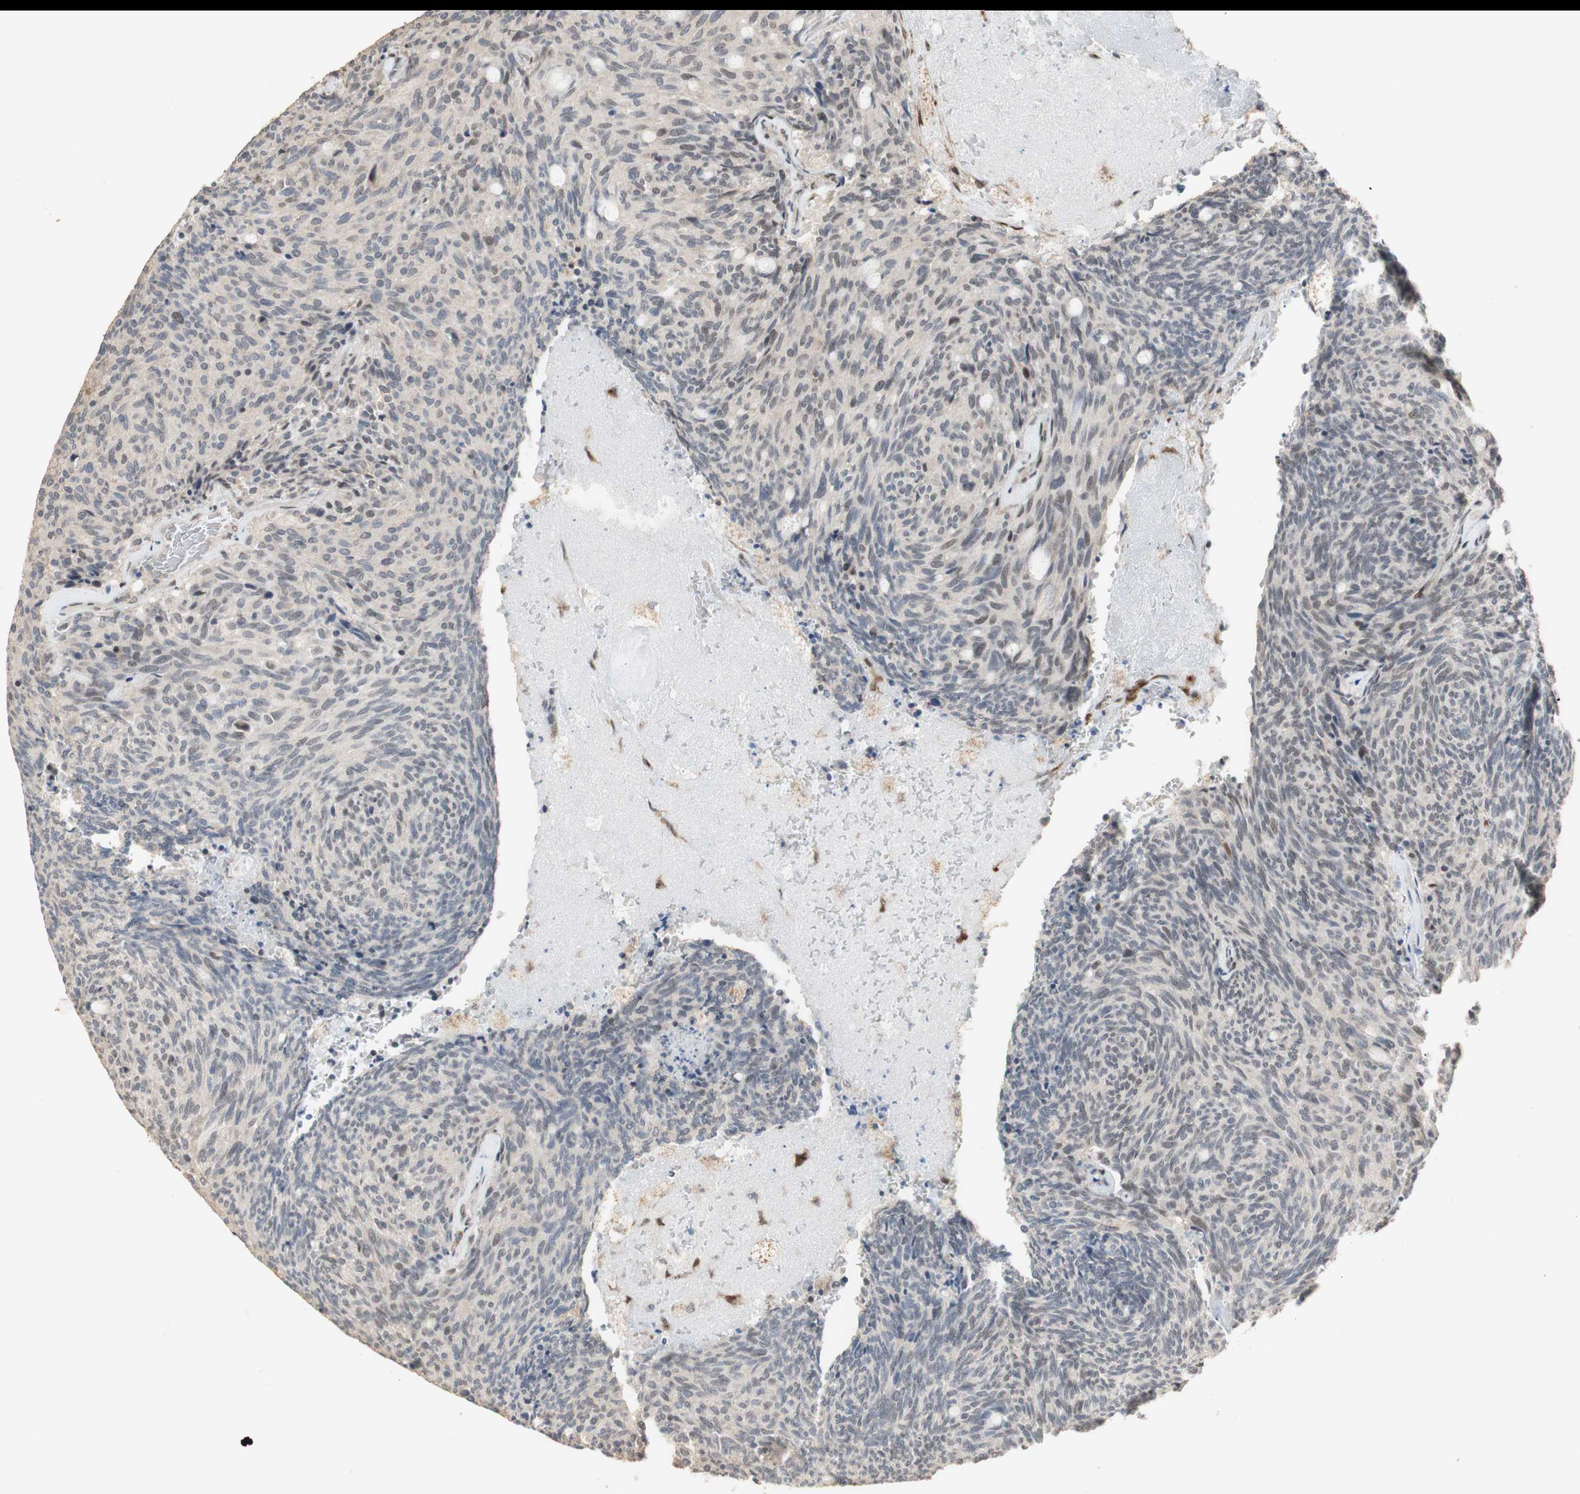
{"staining": {"intensity": "negative", "quantity": "none", "location": "none"}, "tissue": "carcinoid", "cell_type": "Tumor cells", "image_type": "cancer", "snomed": [{"axis": "morphology", "description": "Carcinoid, malignant, NOS"}, {"axis": "topography", "description": "Pancreas"}], "caption": "This is a photomicrograph of IHC staining of malignant carcinoid, which shows no expression in tumor cells.", "gene": "FOXP1", "patient": {"sex": "female", "age": 54}}